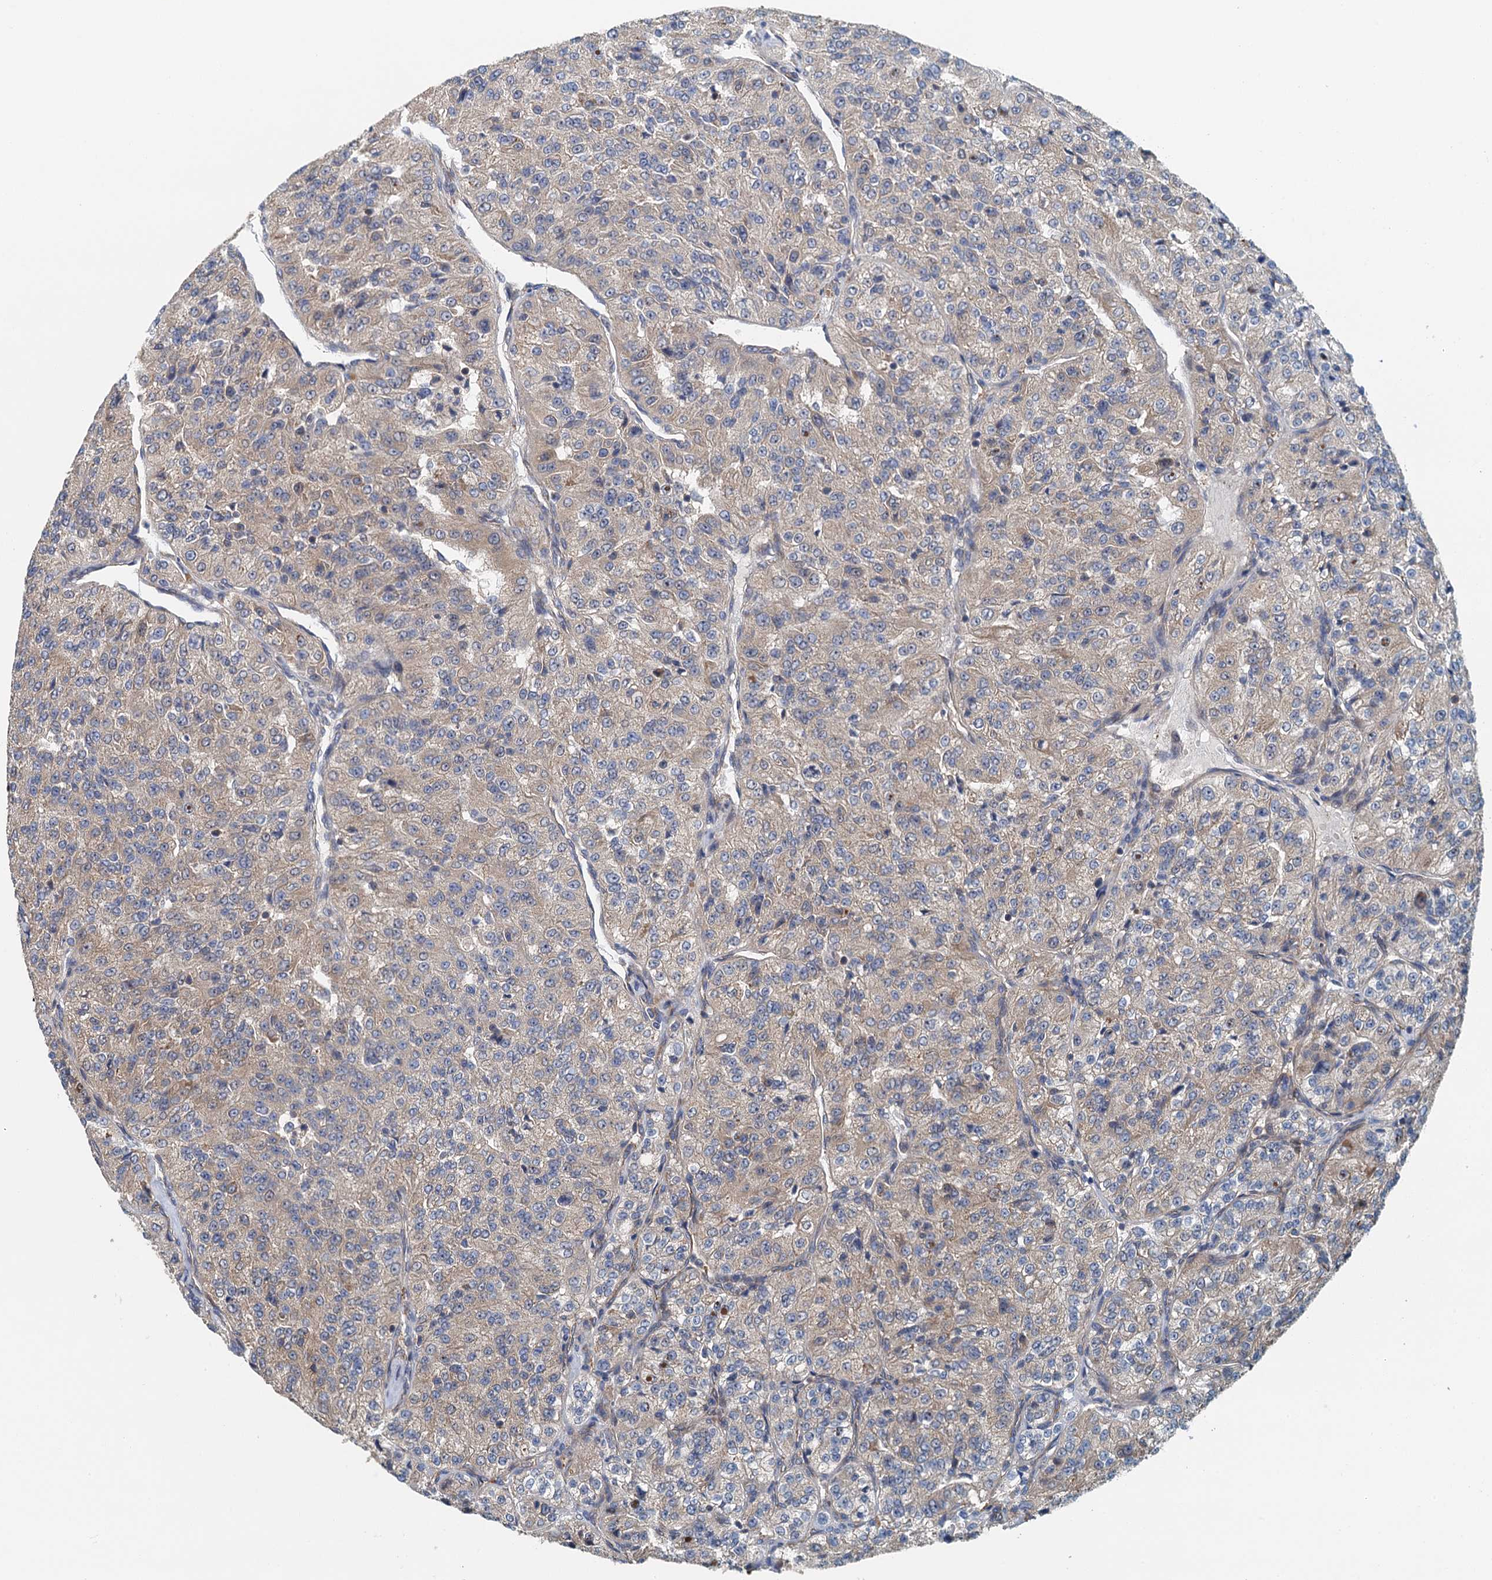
{"staining": {"intensity": "weak", "quantity": ">75%", "location": "cytoplasmic/membranous"}, "tissue": "renal cancer", "cell_type": "Tumor cells", "image_type": "cancer", "snomed": [{"axis": "morphology", "description": "Adenocarcinoma, NOS"}, {"axis": "topography", "description": "Kidney"}], "caption": "IHC micrograph of neoplastic tissue: human renal adenocarcinoma stained using immunohistochemistry reveals low levels of weak protein expression localized specifically in the cytoplasmic/membranous of tumor cells, appearing as a cytoplasmic/membranous brown color.", "gene": "PPP1R14D", "patient": {"sex": "female", "age": 63}}